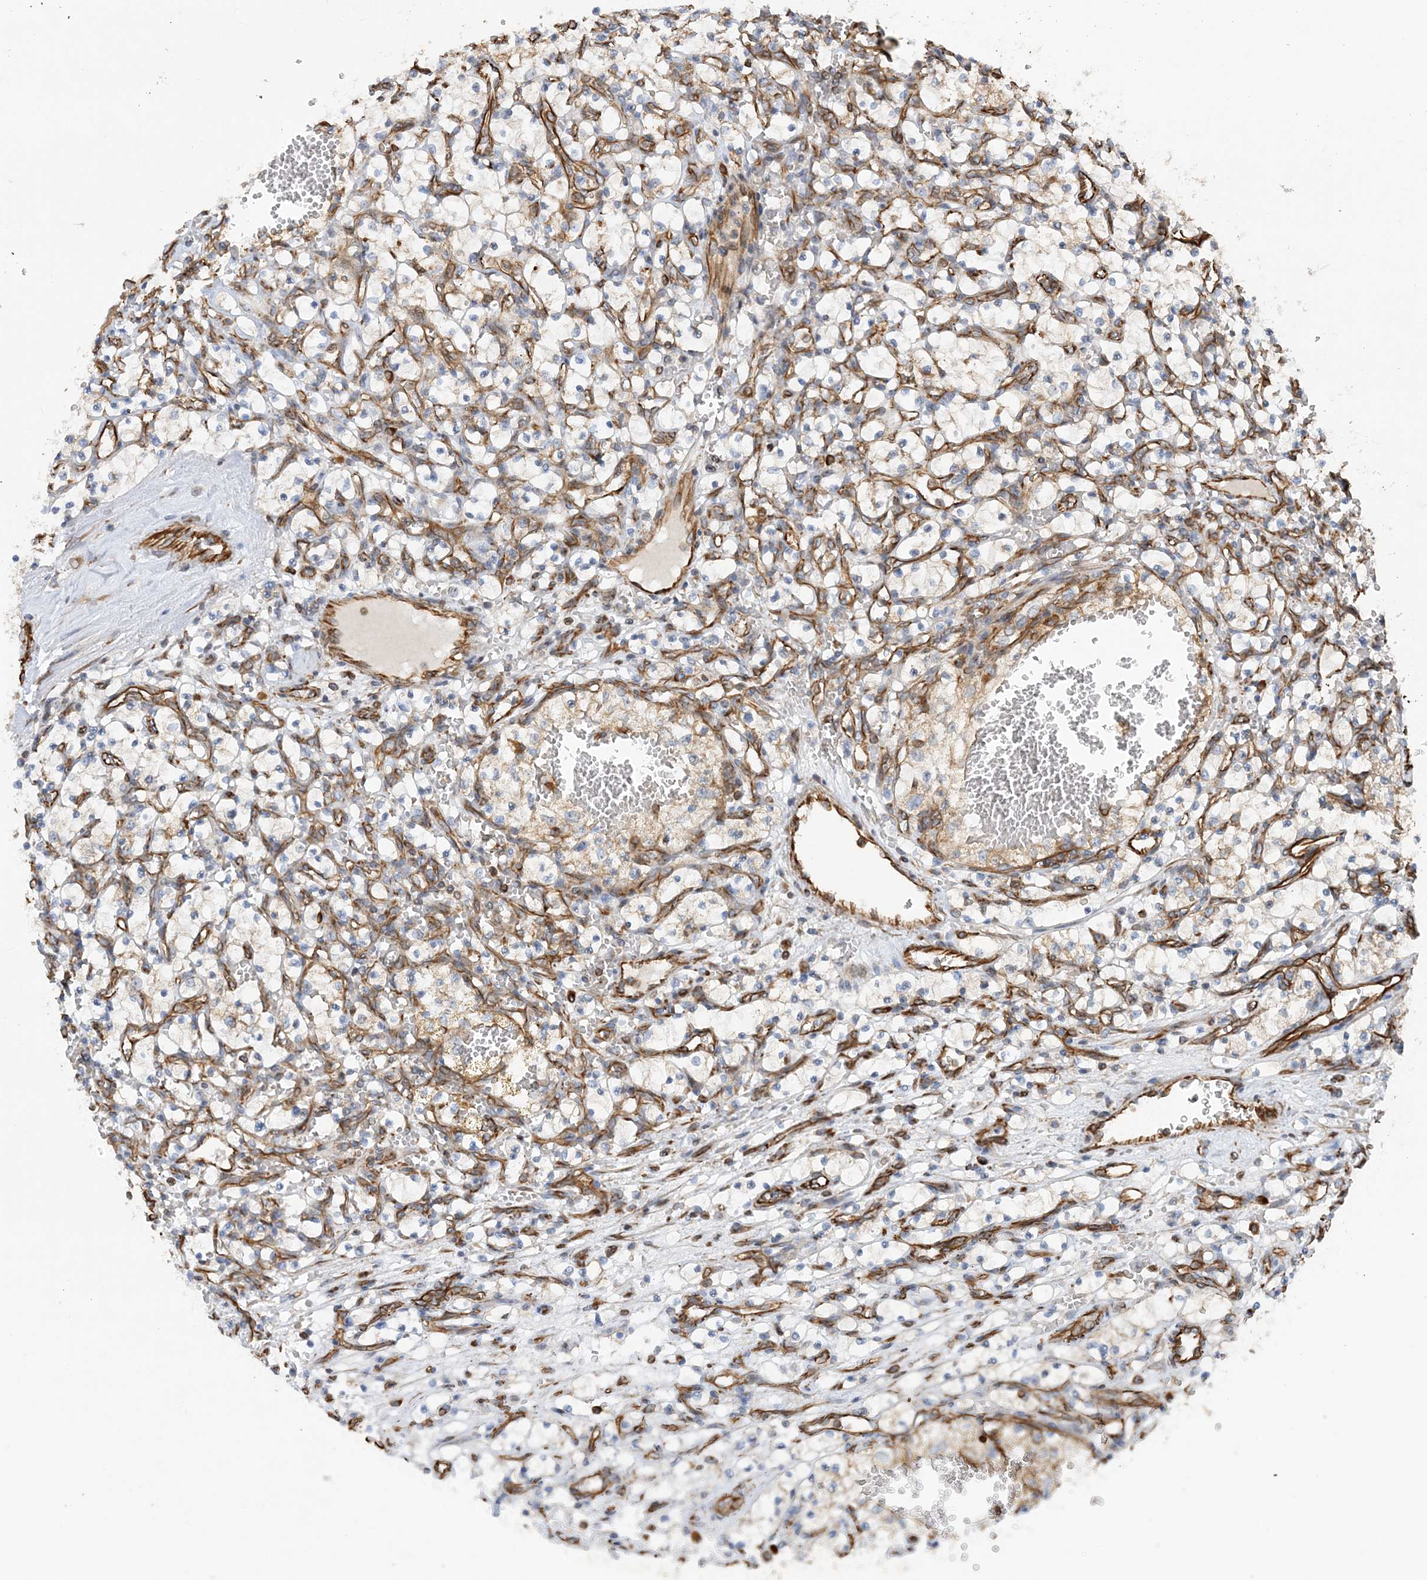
{"staining": {"intensity": "negative", "quantity": "none", "location": "none"}, "tissue": "renal cancer", "cell_type": "Tumor cells", "image_type": "cancer", "snomed": [{"axis": "morphology", "description": "Adenocarcinoma, NOS"}, {"axis": "topography", "description": "Kidney"}], "caption": "The IHC photomicrograph has no significant staining in tumor cells of adenocarcinoma (renal) tissue. (Immunohistochemistry (ihc), brightfield microscopy, high magnification).", "gene": "FAM114A2", "patient": {"sex": "female", "age": 69}}